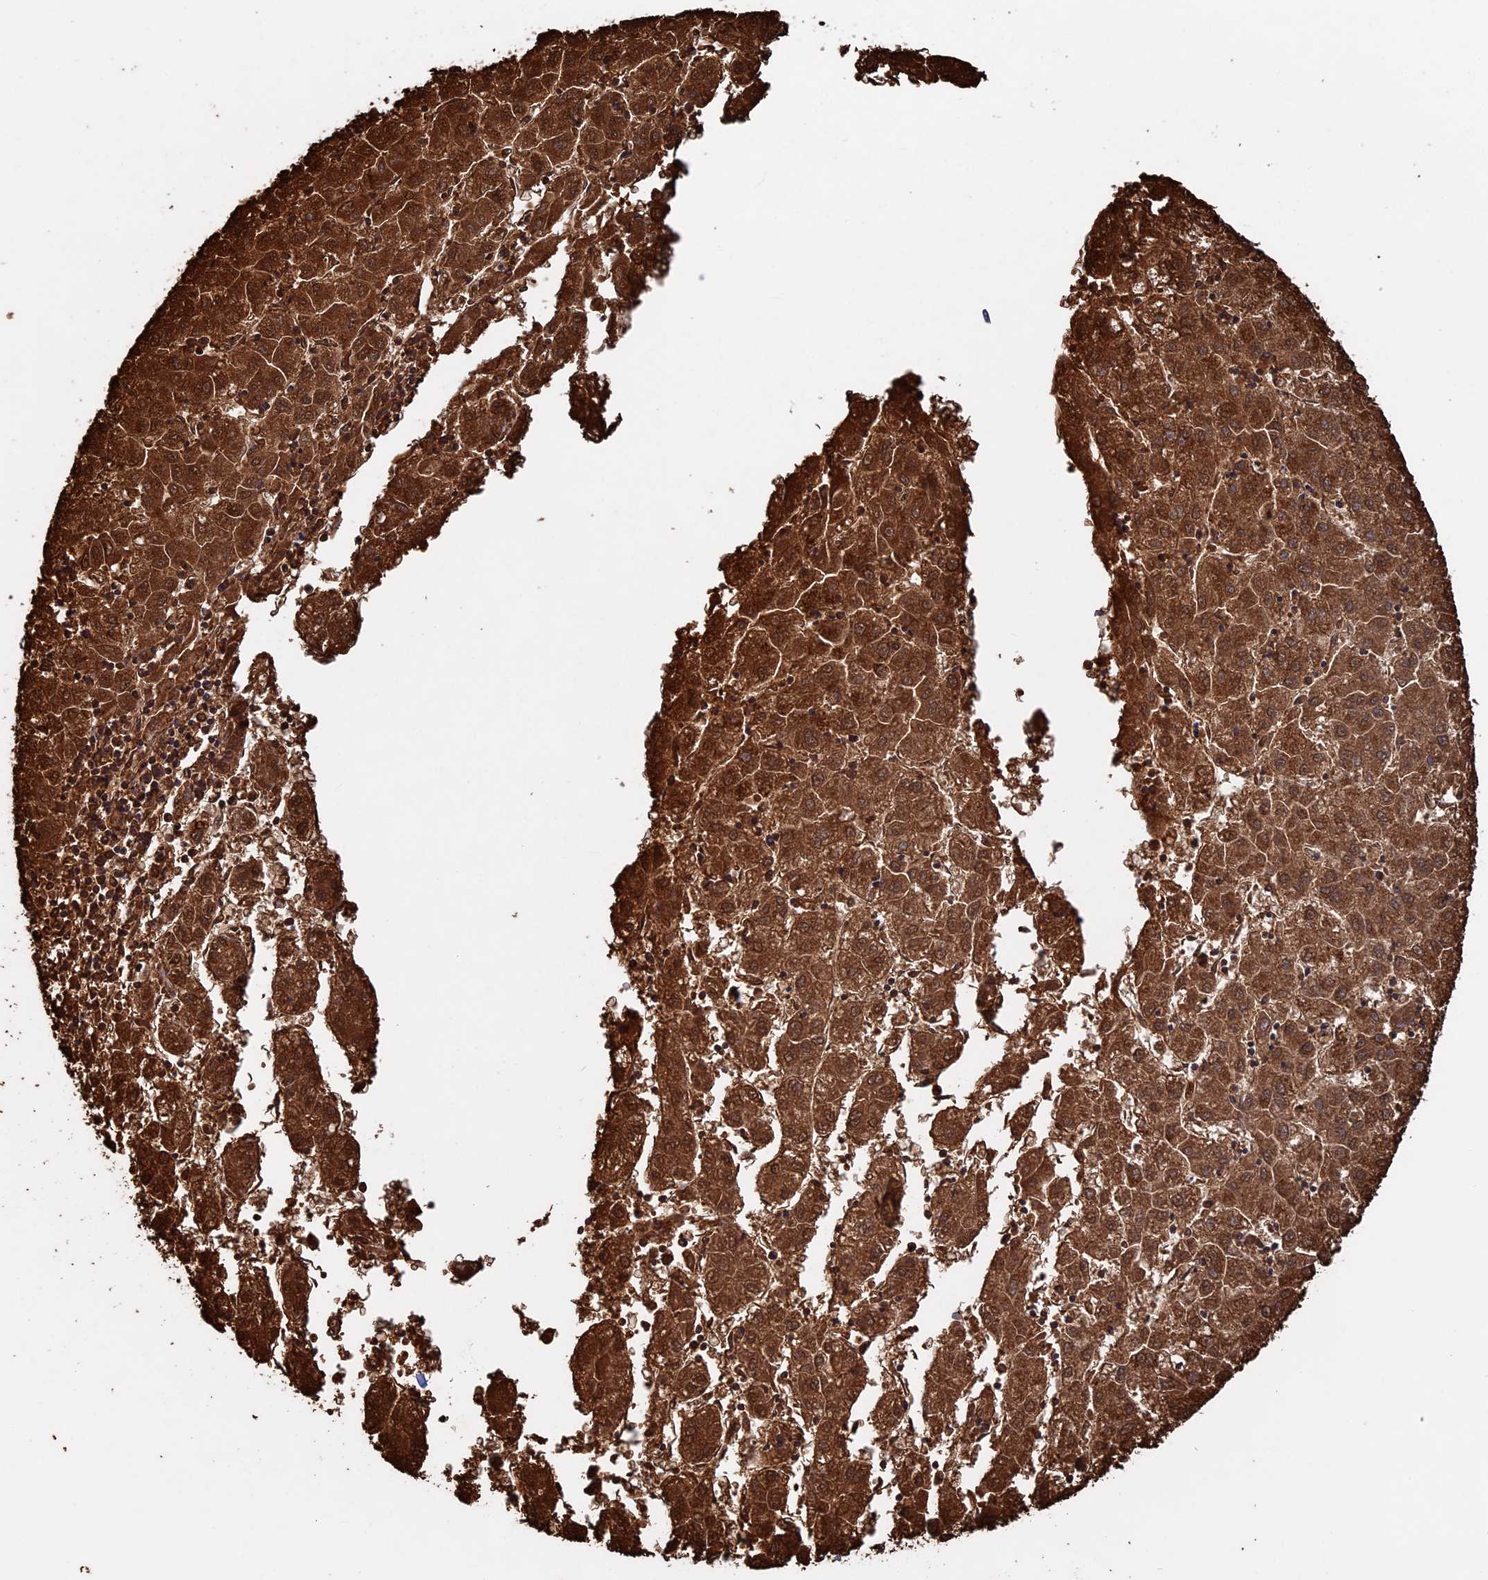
{"staining": {"intensity": "strong", "quantity": ">75%", "location": "cytoplasmic/membranous"}, "tissue": "liver cancer", "cell_type": "Tumor cells", "image_type": "cancer", "snomed": [{"axis": "morphology", "description": "Carcinoma, Hepatocellular, NOS"}, {"axis": "topography", "description": "Liver"}], "caption": "Brown immunohistochemical staining in human liver cancer displays strong cytoplasmic/membranous expression in about >75% of tumor cells.", "gene": "SEC24D", "patient": {"sex": "male", "age": 72}}